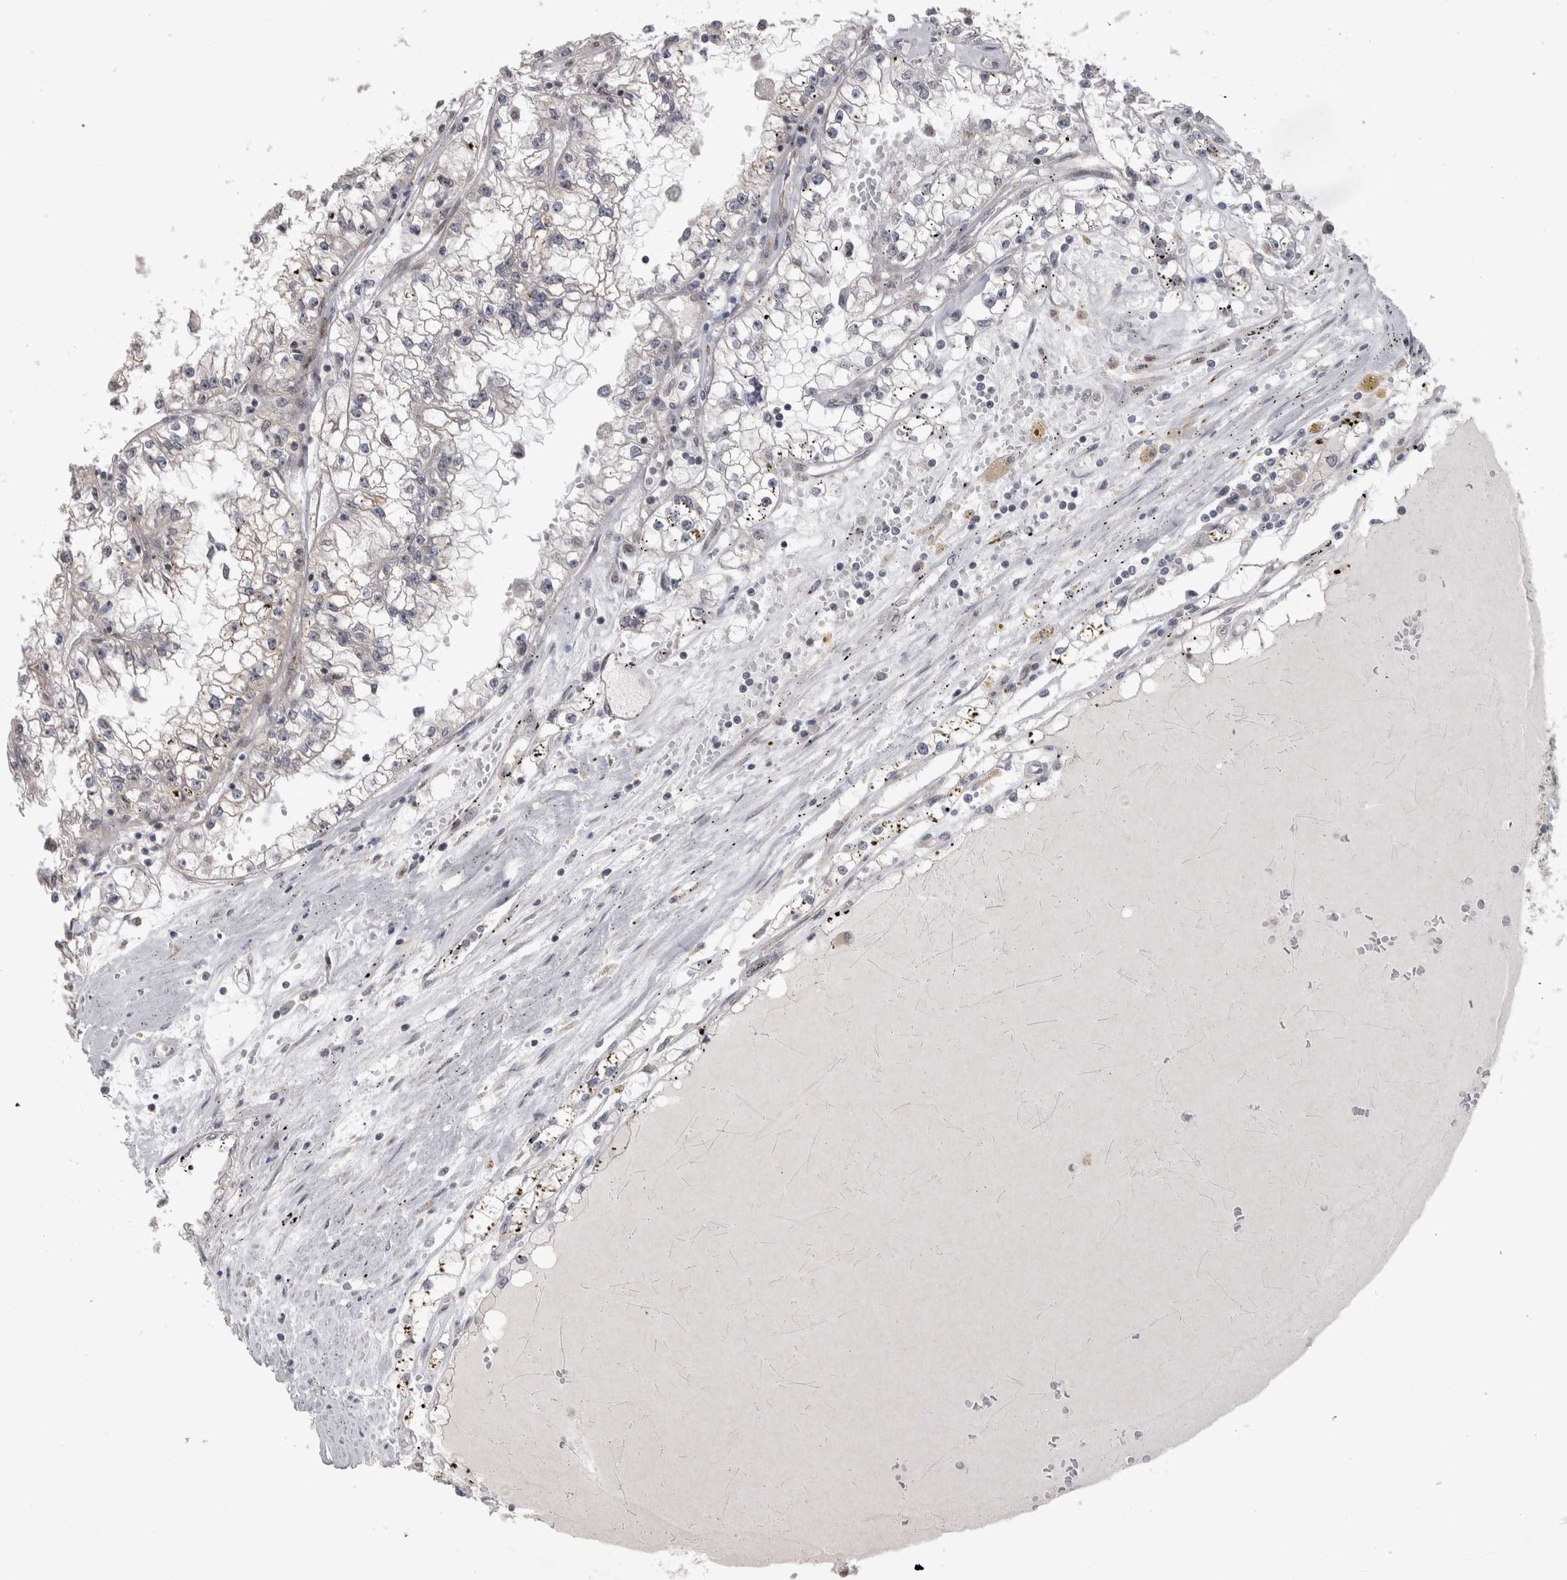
{"staining": {"intensity": "weak", "quantity": "<25%", "location": "cytoplasmic/membranous"}, "tissue": "renal cancer", "cell_type": "Tumor cells", "image_type": "cancer", "snomed": [{"axis": "morphology", "description": "Adenocarcinoma, NOS"}, {"axis": "topography", "description": "Kidney"}], "caption": "Immunohistochemistry (IHC) image of human renal adenocarcinoma stained for a protein (brown), which displays no expression in tumor cells.", "gene": "MTBP", "patient": {"sex": "male", "age": 56}}